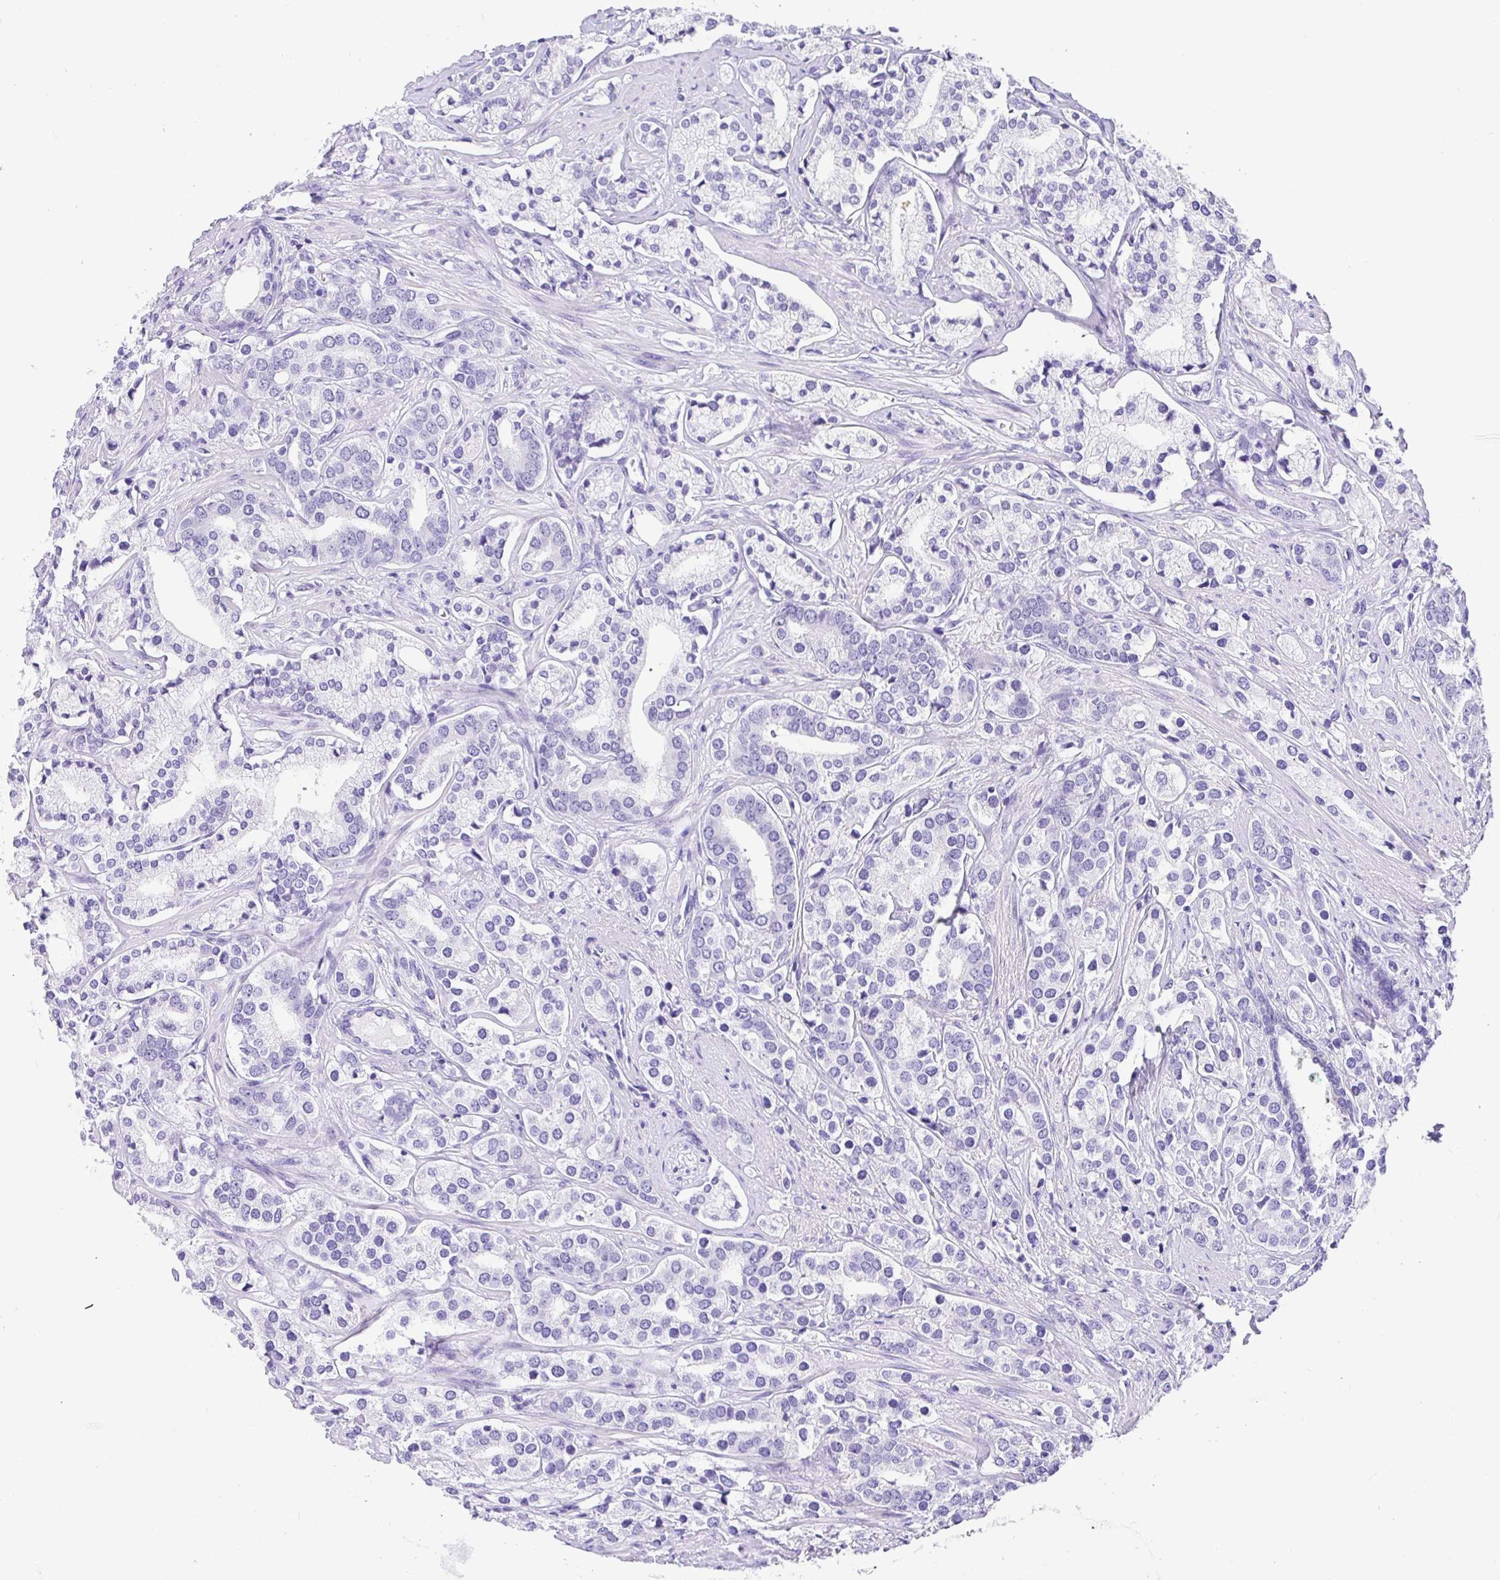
{"staining": {"intensity": "negative", "quantity": "none", "location": "none"}, "tissue": "prostate cancer", "cell_type": "Tumor cells", "image_type": "cancer", "snomed": [{"axis": "morphology", "description": "Adenocarcinoma, High grade"}, {"axis": "topography", "description": "Prostate"}], "caption": "The image reveals no significant staining in tumor cells of high-grade adenocarcinoma (prostate).", "gene": "PRAMEF19", "patient": {"sex": "male", "age": 58}}